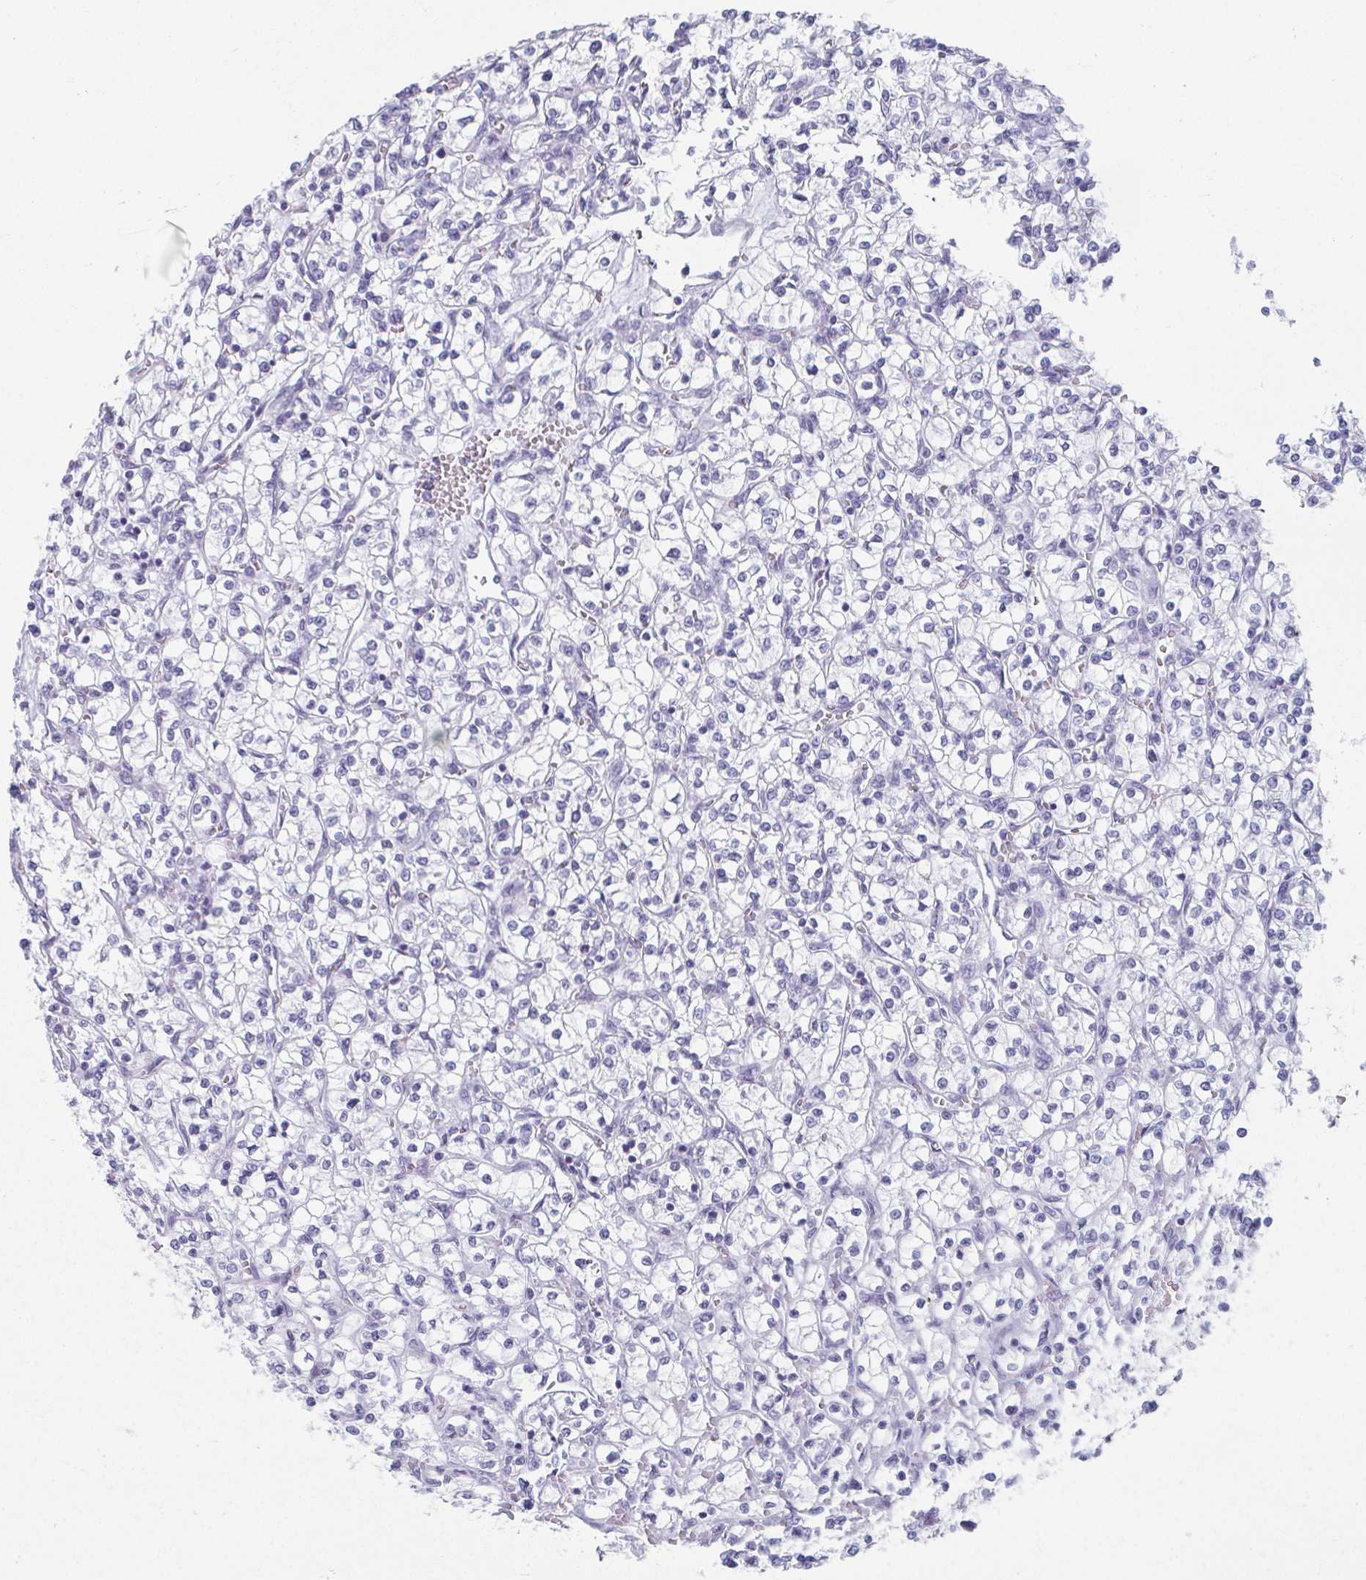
{"staining": {"intensity": "negative", "quantity": "none", "location": "none"}, "tissue": "renal cancer", "cell_type": "Tumor cells", "image_type": "cancer", "snomed": [{"axis": "morphology", "description": "Adenocarcinoma, NOS"}, {"axis": "topography", "description": "Kidney"}], "caption": "IHC histopathology image of neoplastic tissue: renal cancer stained with DAB (3,3'-diaminobenzidine) exhibits no significant protein staining in tumor cells.", "gene": "GHRL", "patient": {"sex": "female", "age": 64}}